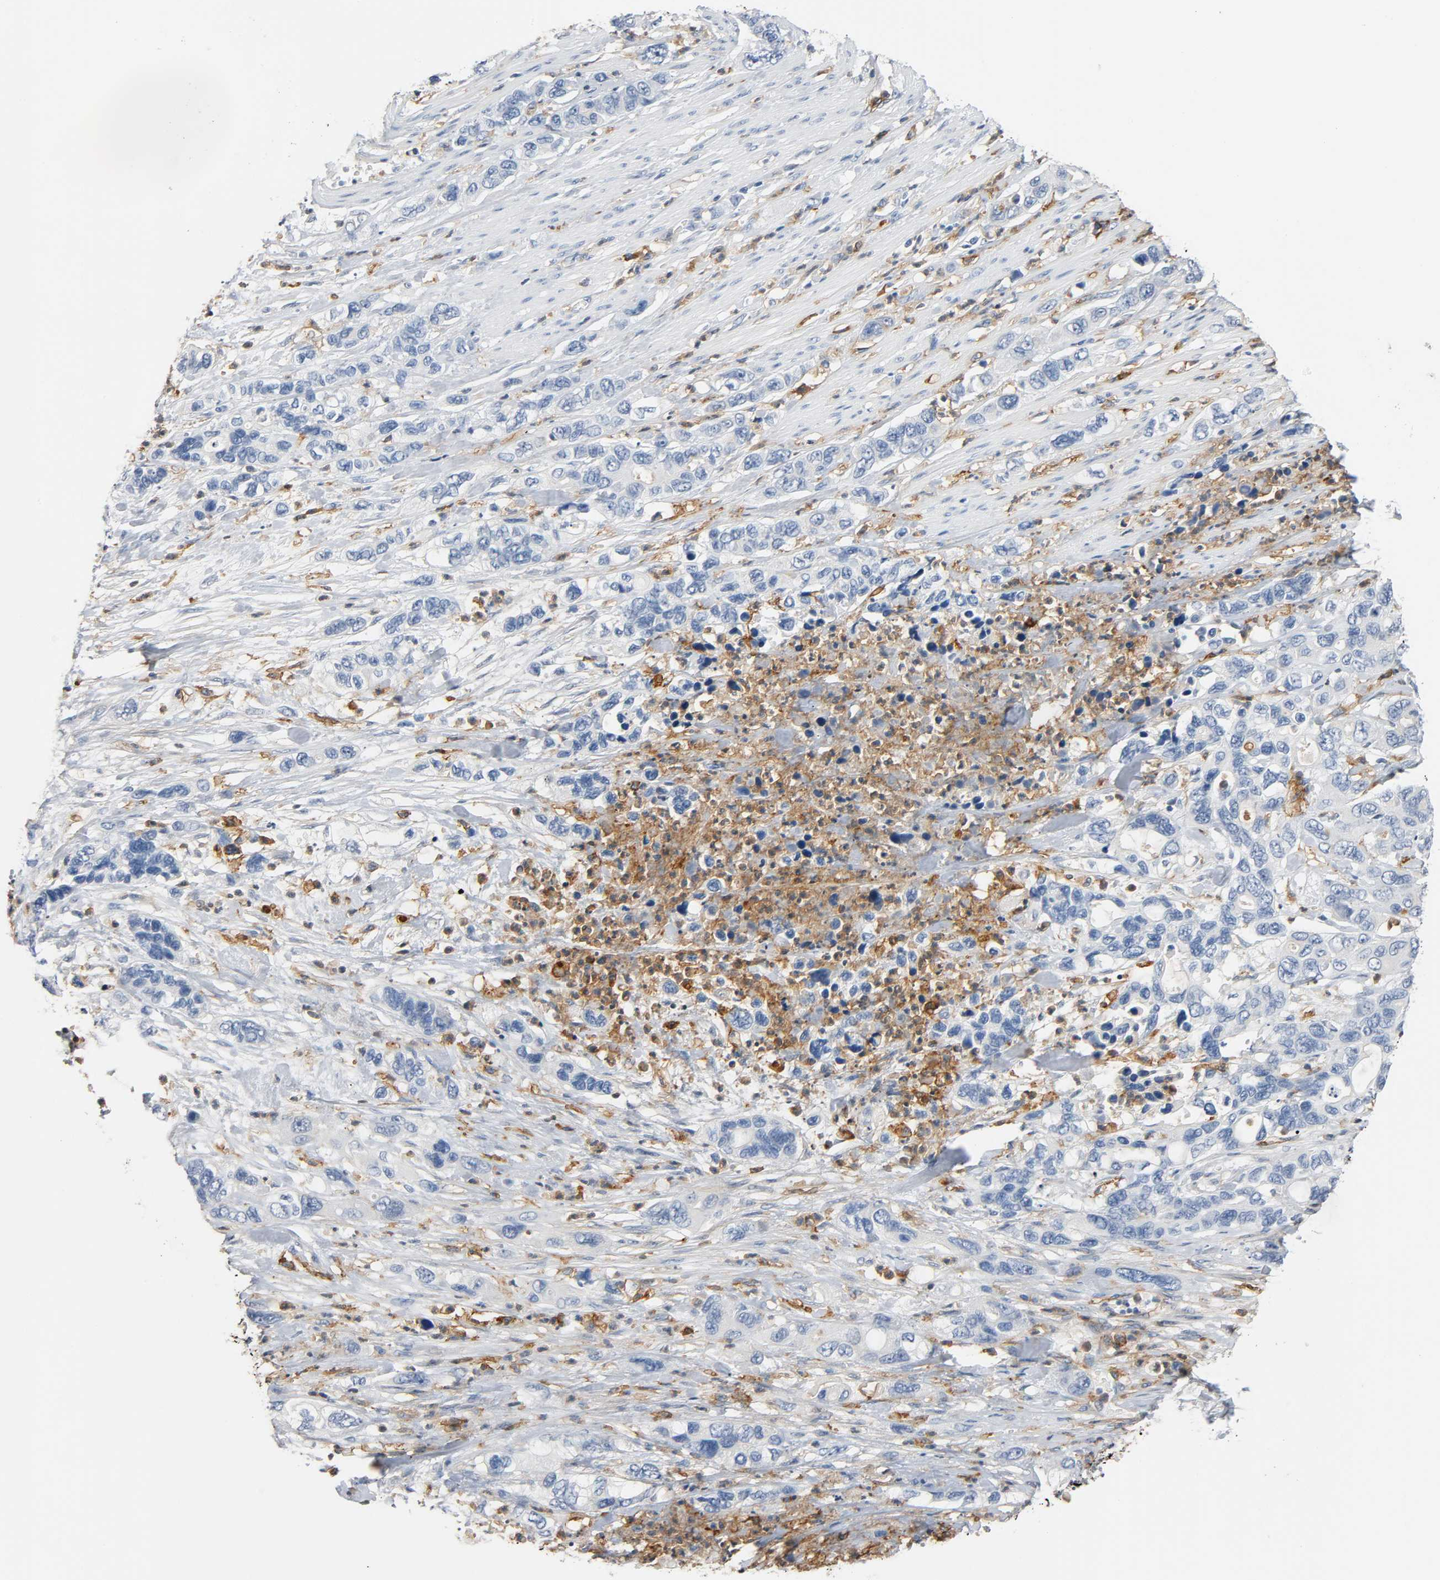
{"staining": {"intensity": "negative", "quantity": "none", "location": "none"}, "tissue": "pancreatic cancer", "cell_type": "Tumor cells", "image_type": "cancer", "snomed": [{"axis": "morphology", "description": "Adenocarcinoma, NOS"}, {"axis": "topography", "description": "Pancreas"}], "caption": "IHC of human pancreatic cancer (adenocarcinoma) shows no positivity in tumor cells.", "gene": "ANPEP", "patient": {"sex": "female", "age": 71}}